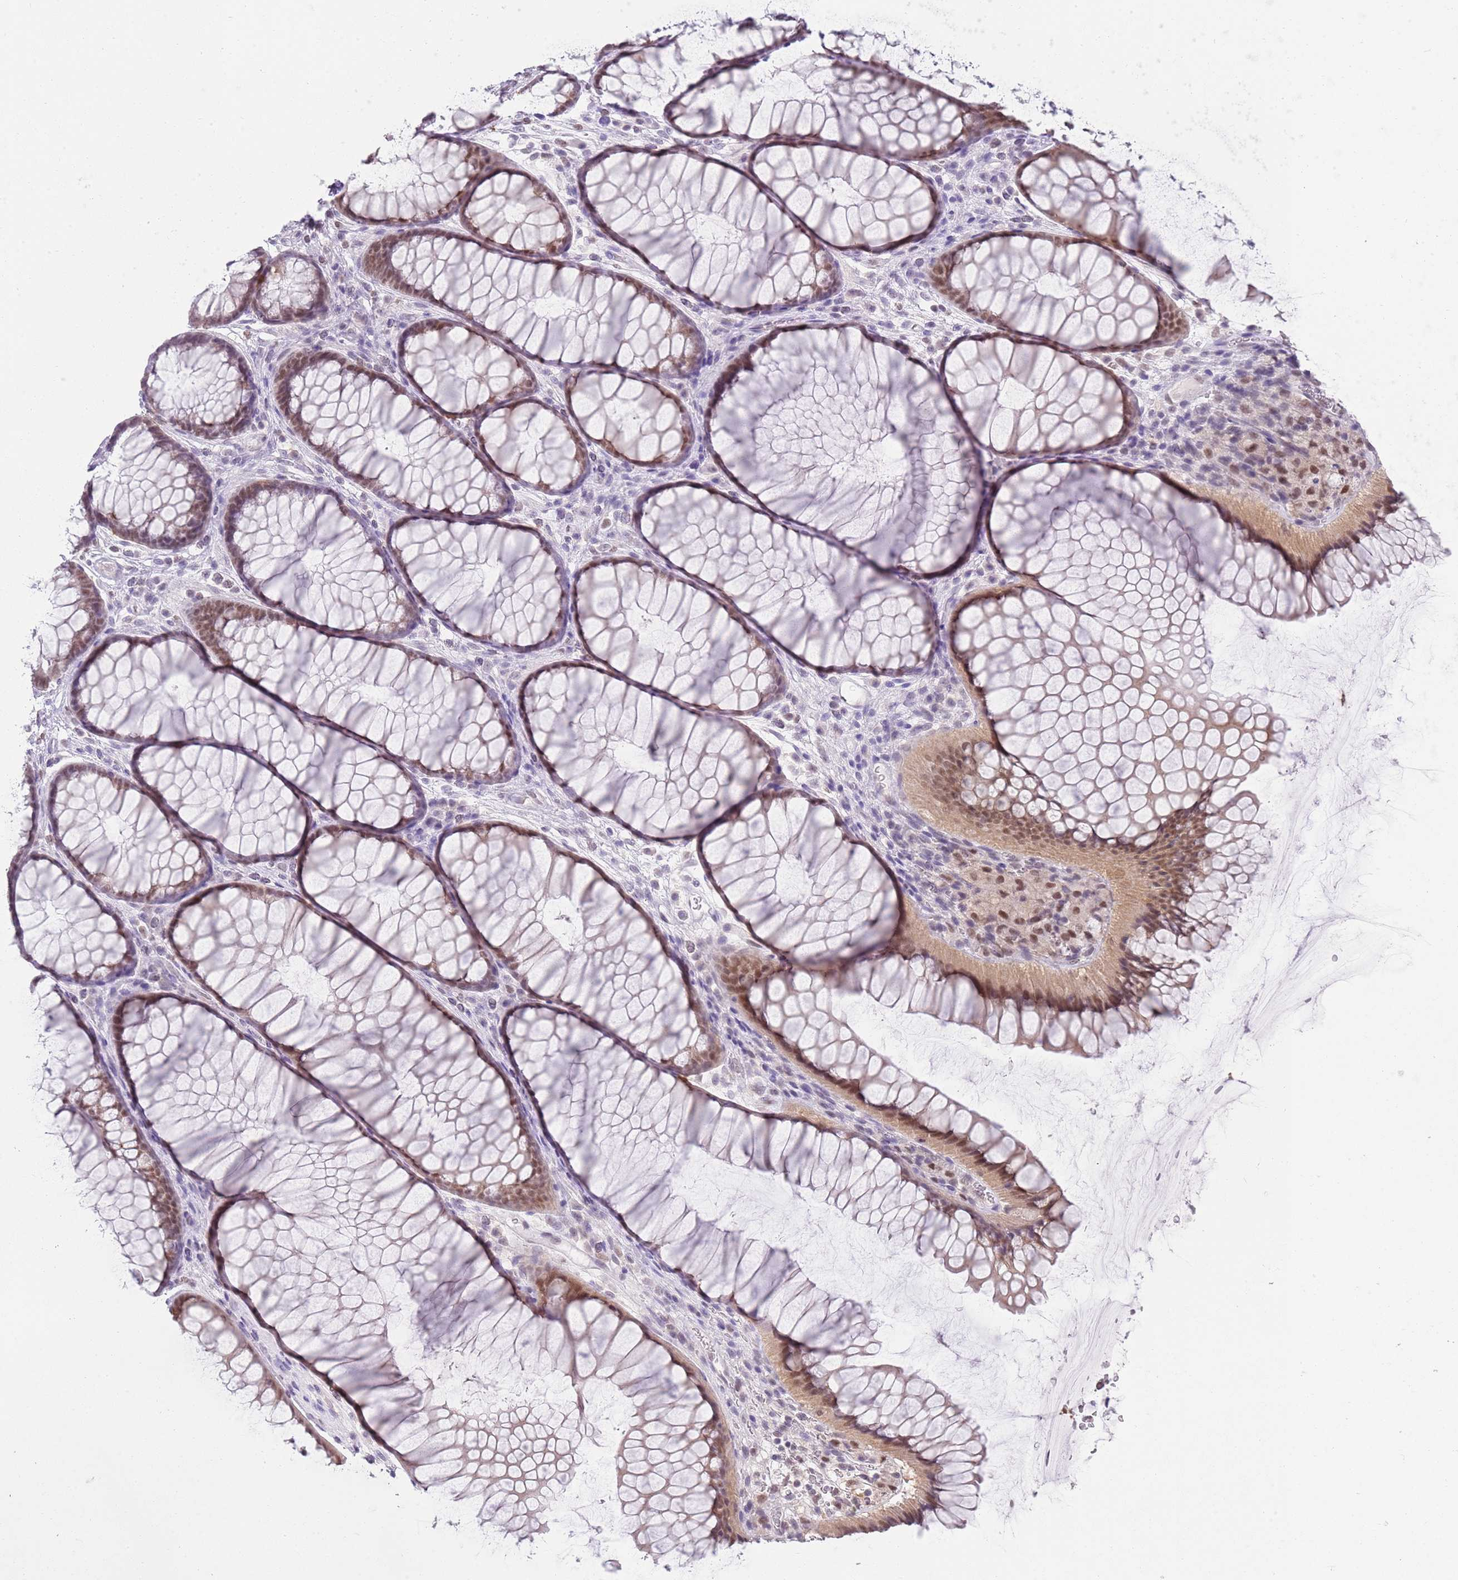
{"staining": {"intensity": "negative", "quantity": "none", "location": "none"}, "tissue": "colon", "cell_type": "Endothelial cells", "image_type": "normal", "snomed": [{"axis": "morphology", "description": "Normal tissue, NOS"}, {"axis": "topography", "description": "Colon"}], "caption": "Human colon stained for a protein using immunohistochemistry reveals no expression in endothelial cells.", "gene": "SEPHS2", "patient": {"sex": "female", "age": 82}}